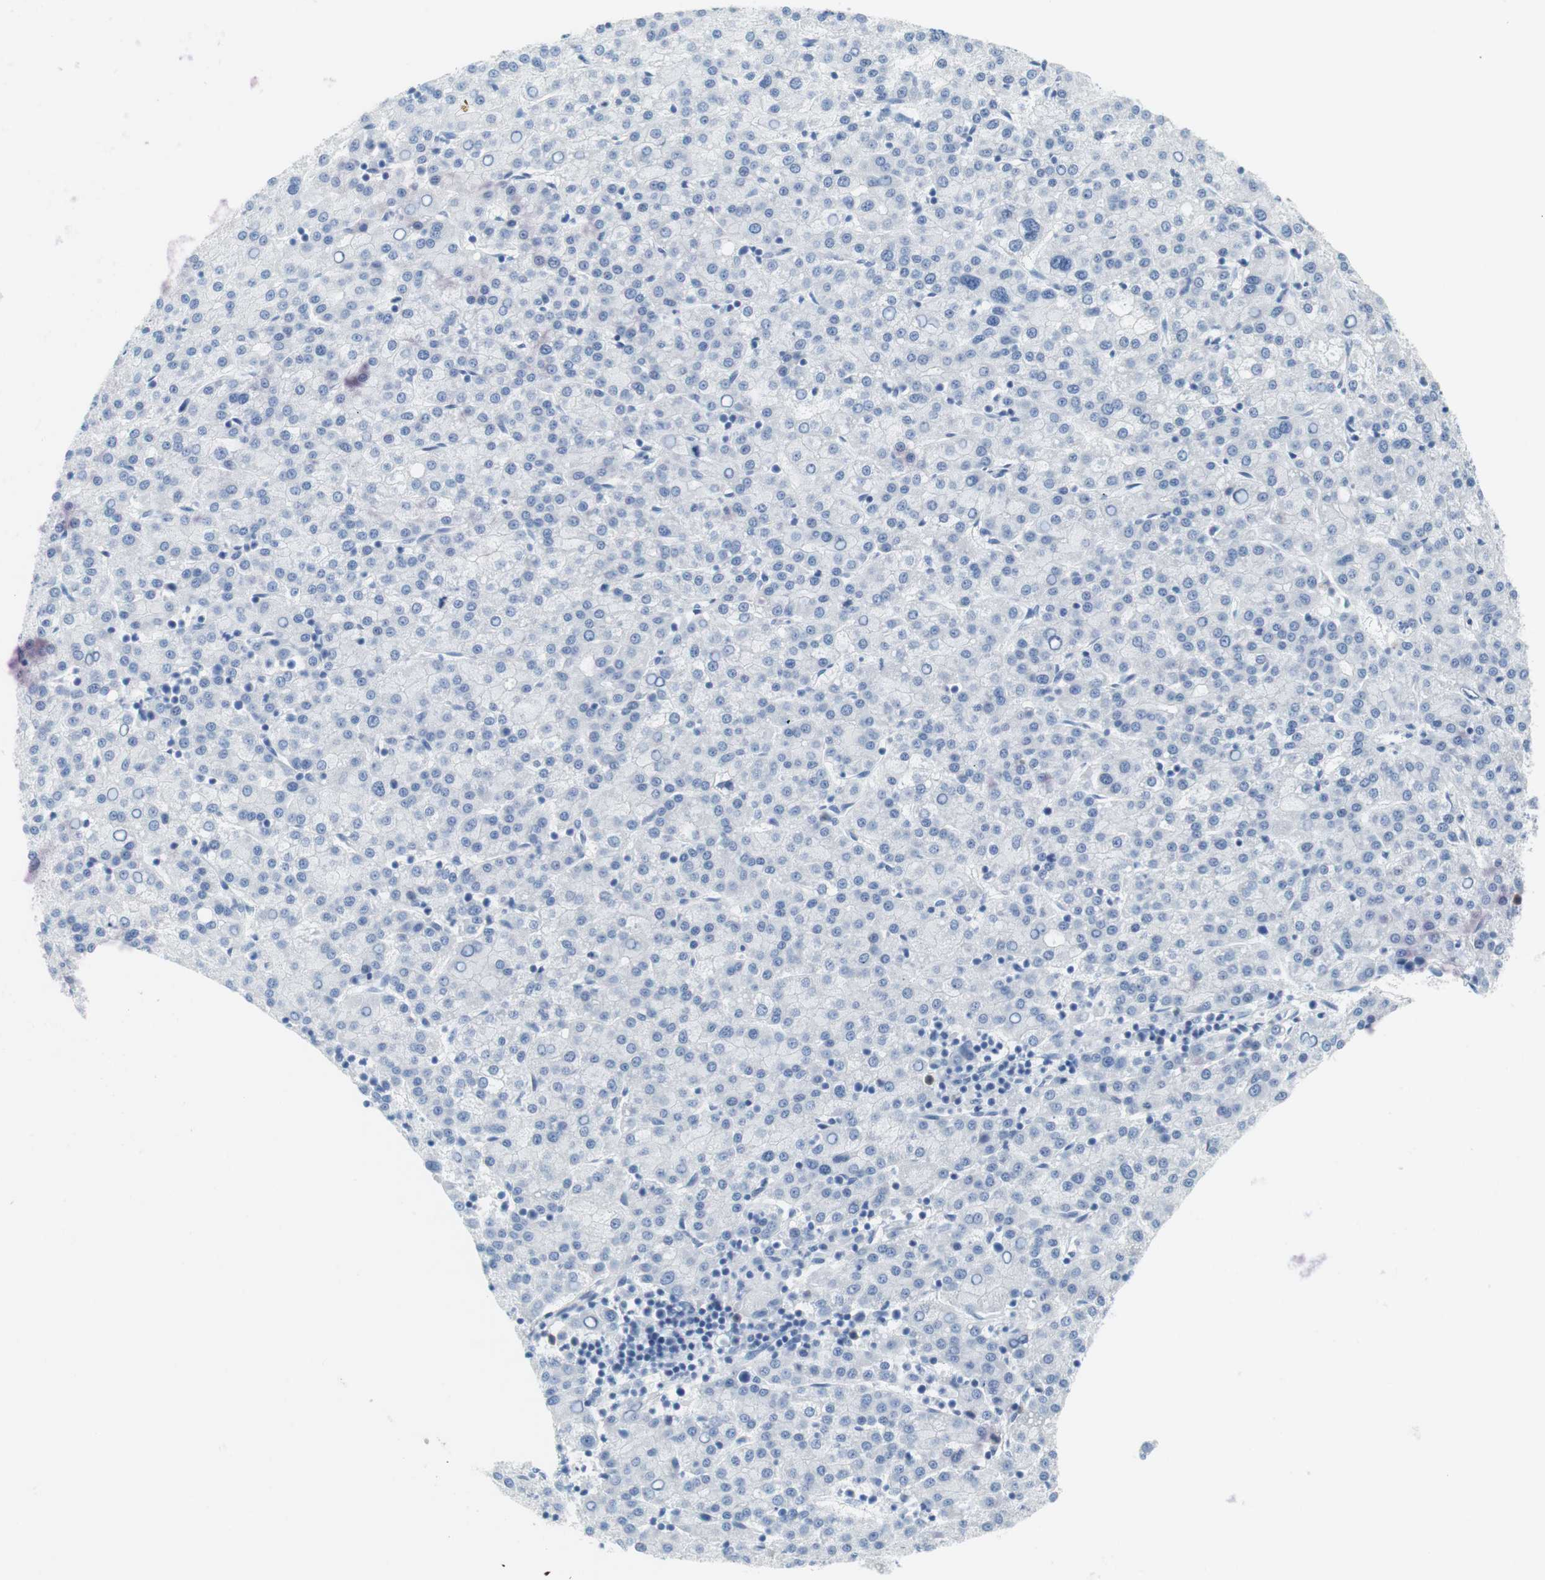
{"staining": {"intensity": "negative", "quantity": "none", "location": "none"}, "tissue": "liver cancer", "cell_type": "Tumor cells", "image_type": "cancer", "snomed": [{"axis": "morphology", "description": "Carcinoma, Hepatocellular, NOS"}, {"axis": "topography", "description": "Liver"}], "caption": "Tumor cells show no significant positivity in liver cancer (hepatocellular carcinoma). Nuclei are stained in blue.", "gene": "MYH1", "patient": {"sex": "female", "age": 58}}